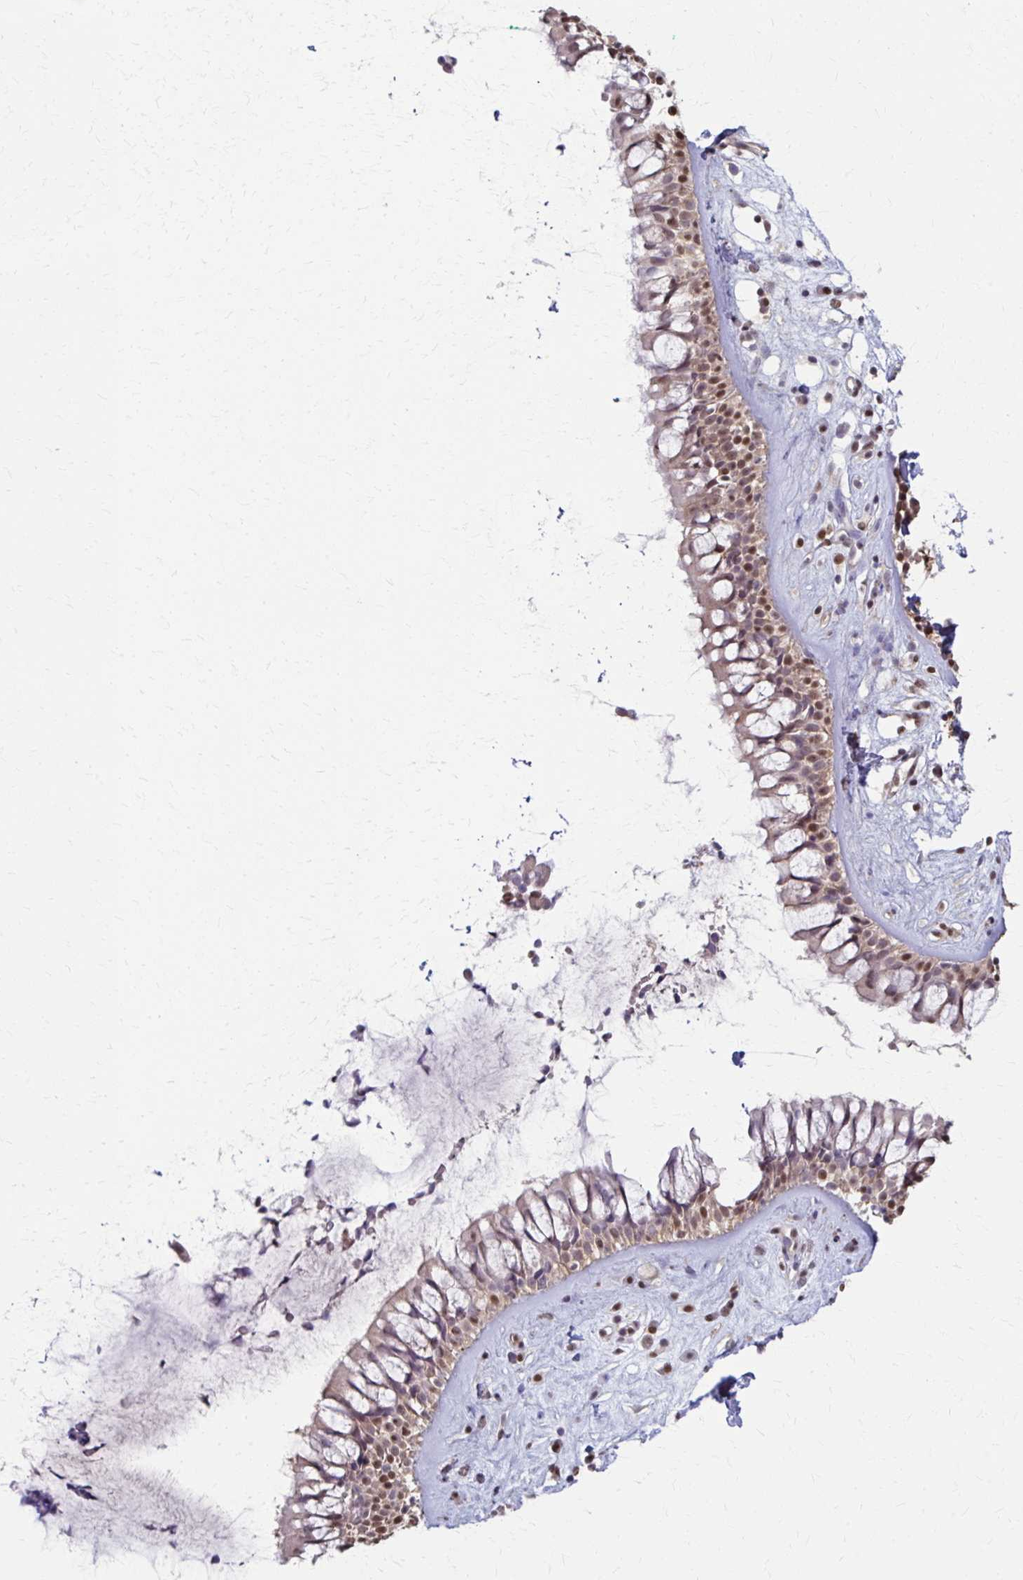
{"staining": {"intensity": "moderate", "quantity": "25%-75%", "location": "nuclear"}, "tissue": "nasopharynx", "cell_type": "Respiratory epithelial cells", "image_type": "normal", "snomed": [{"axis": "morphology", "description": "Normal tissue, NOS"}, {"axis": "topography", "description": "Nasopharynx"}], "caption": "Immunohistochemical staining of normal human nasopharynx displays moderate nuclear protein expression in about 25%-75% of respiratory epithelial cells.", "gene": "ING4", "patient": {"sex": "male", "age": 32}}